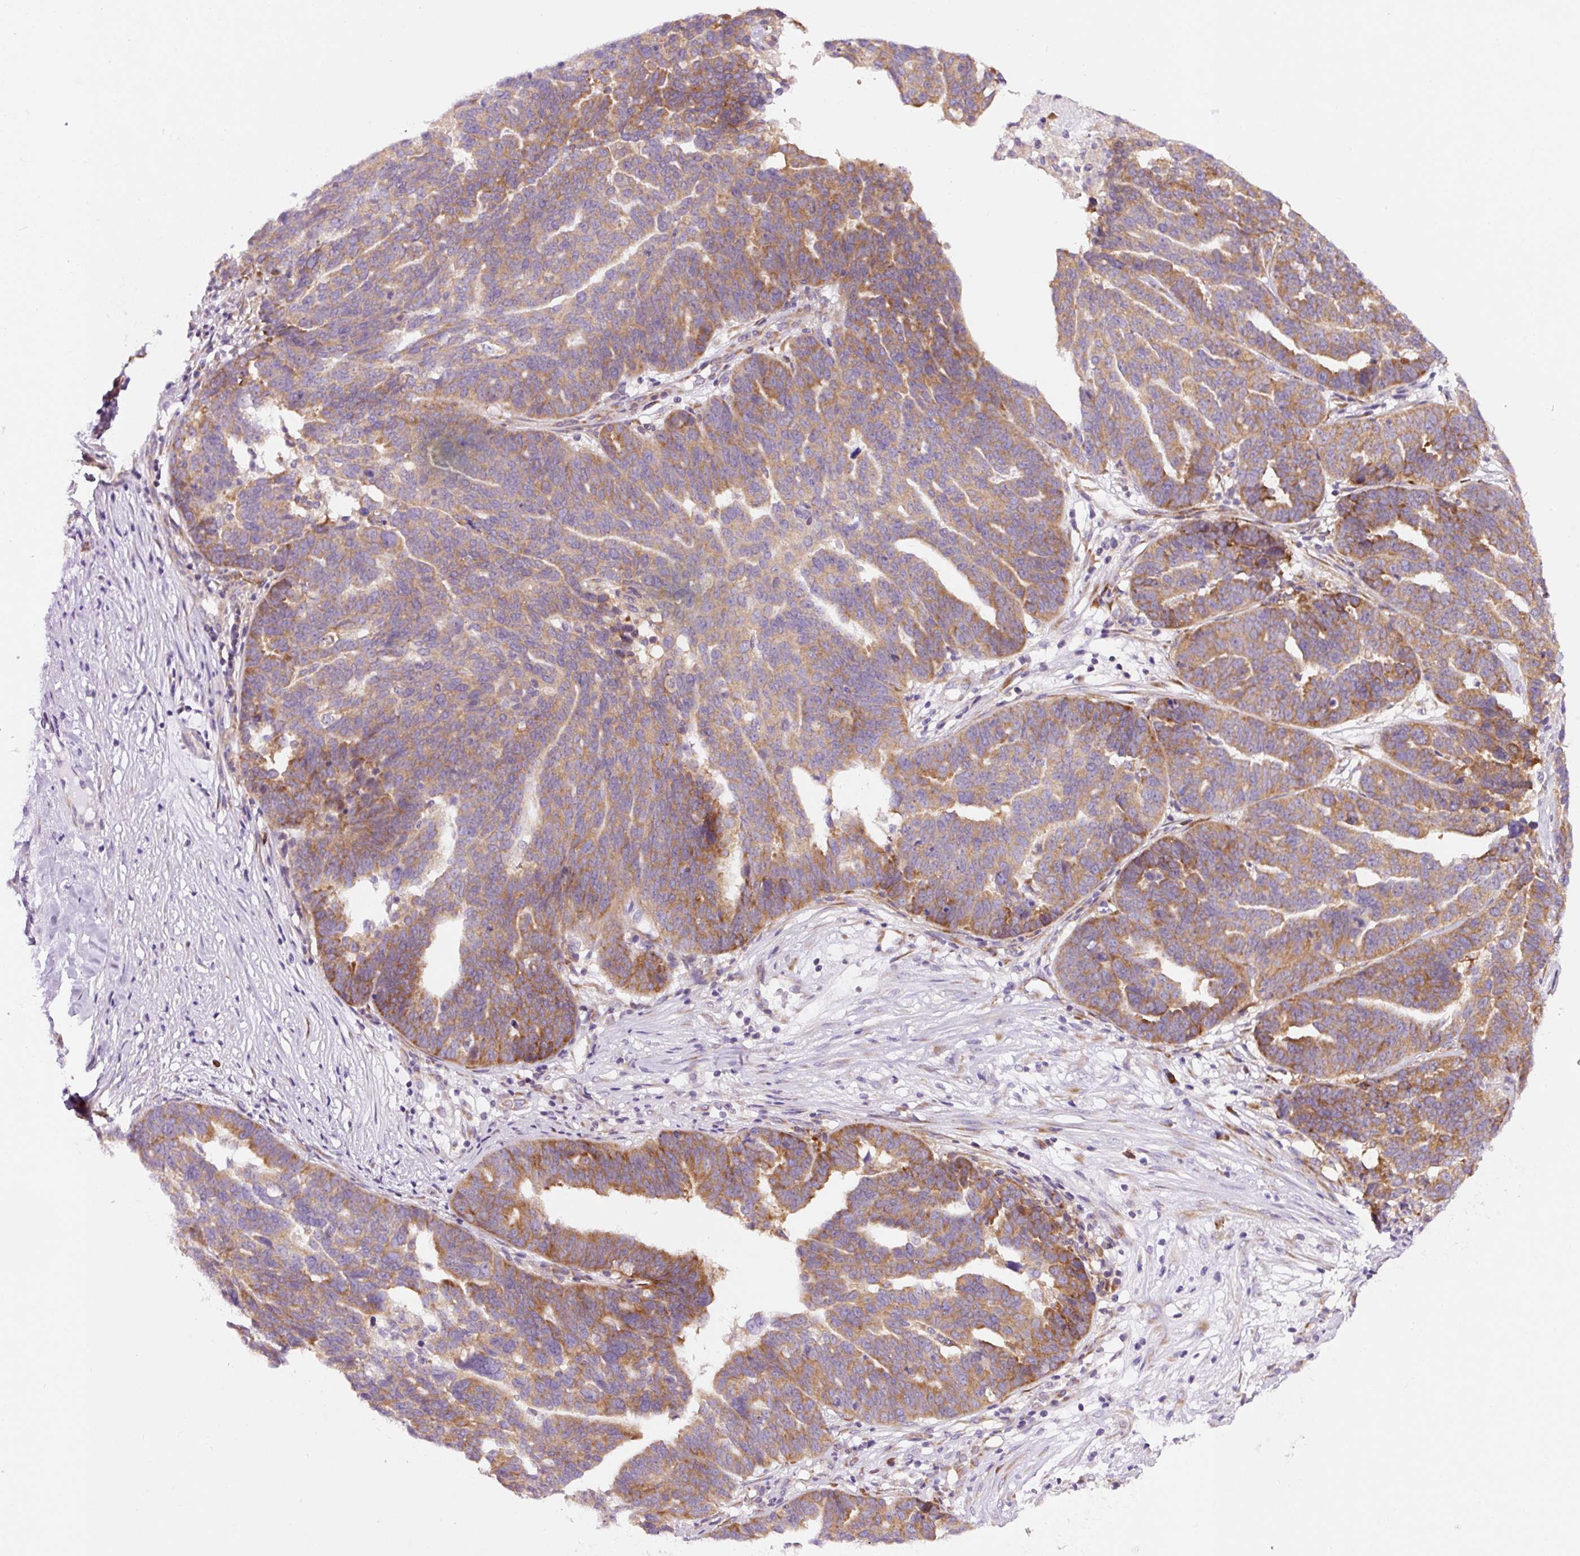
{"staining": {"intensity": "moderate", "quantity": ">75%", "location": "cytoplasmic/membranous"}, "tissue": "ovarian cancer", "cell_type": "Tumor cells", "image_type": "cancer", "snomed": [{"axis": "morphology", "description": "Cystadenocarcinoma, serous, NOS"}, {"axis": "topography", "description": "Ovary"}], "caption": "Immunohistochemical staining of serous cystadenocarcinoma (ovarian) shows medium levels of moderate cytoplasmic/membranous positivity in about >75% of tumor cells.", "gene": "RPL41", "patient": {"sex": "female", "age": 59}}